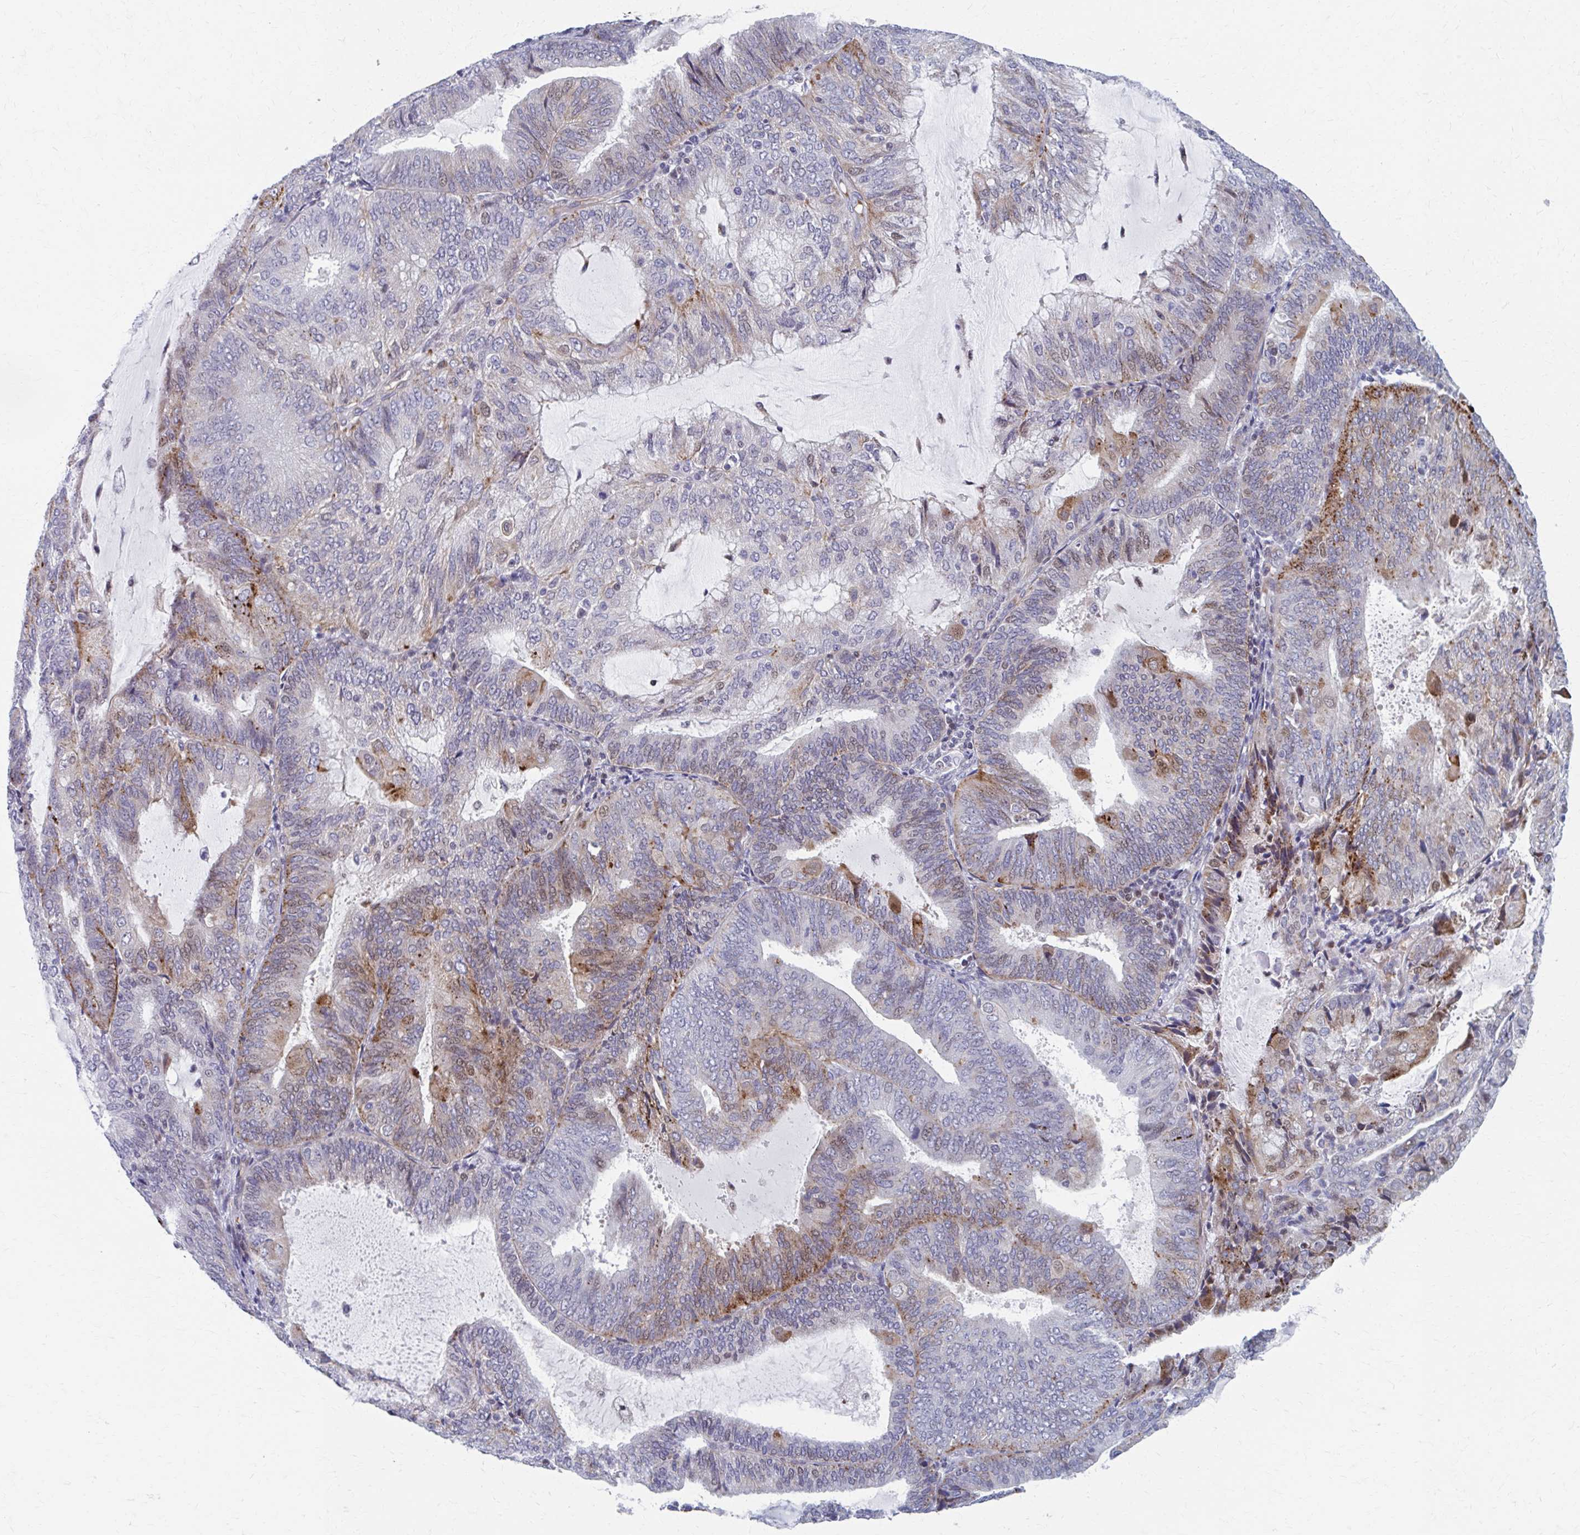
{"staining": {"intensity": "moderate", "quantity": "<25%", "location": "cytoplasmic/membranous,nuclear"}, "tissue": "endometrial cancer", "cell_type": "Tumor cells", "image_type": "cancer", "snomed": [{"axis": "morphology", "description": "Adenocarcinoma, NOS"}, {"axis": "topography", "description": "Endometrium"}], "caption": "Moderate cytoplasmic/membranous and nuclear staining for a protein is seen in approximately <25% of tumor cells of endometrial cancer using immunohistochemistry (IHC).", "gene": "ABHD16B", "patient": {"sex": "female", "age": 81}}